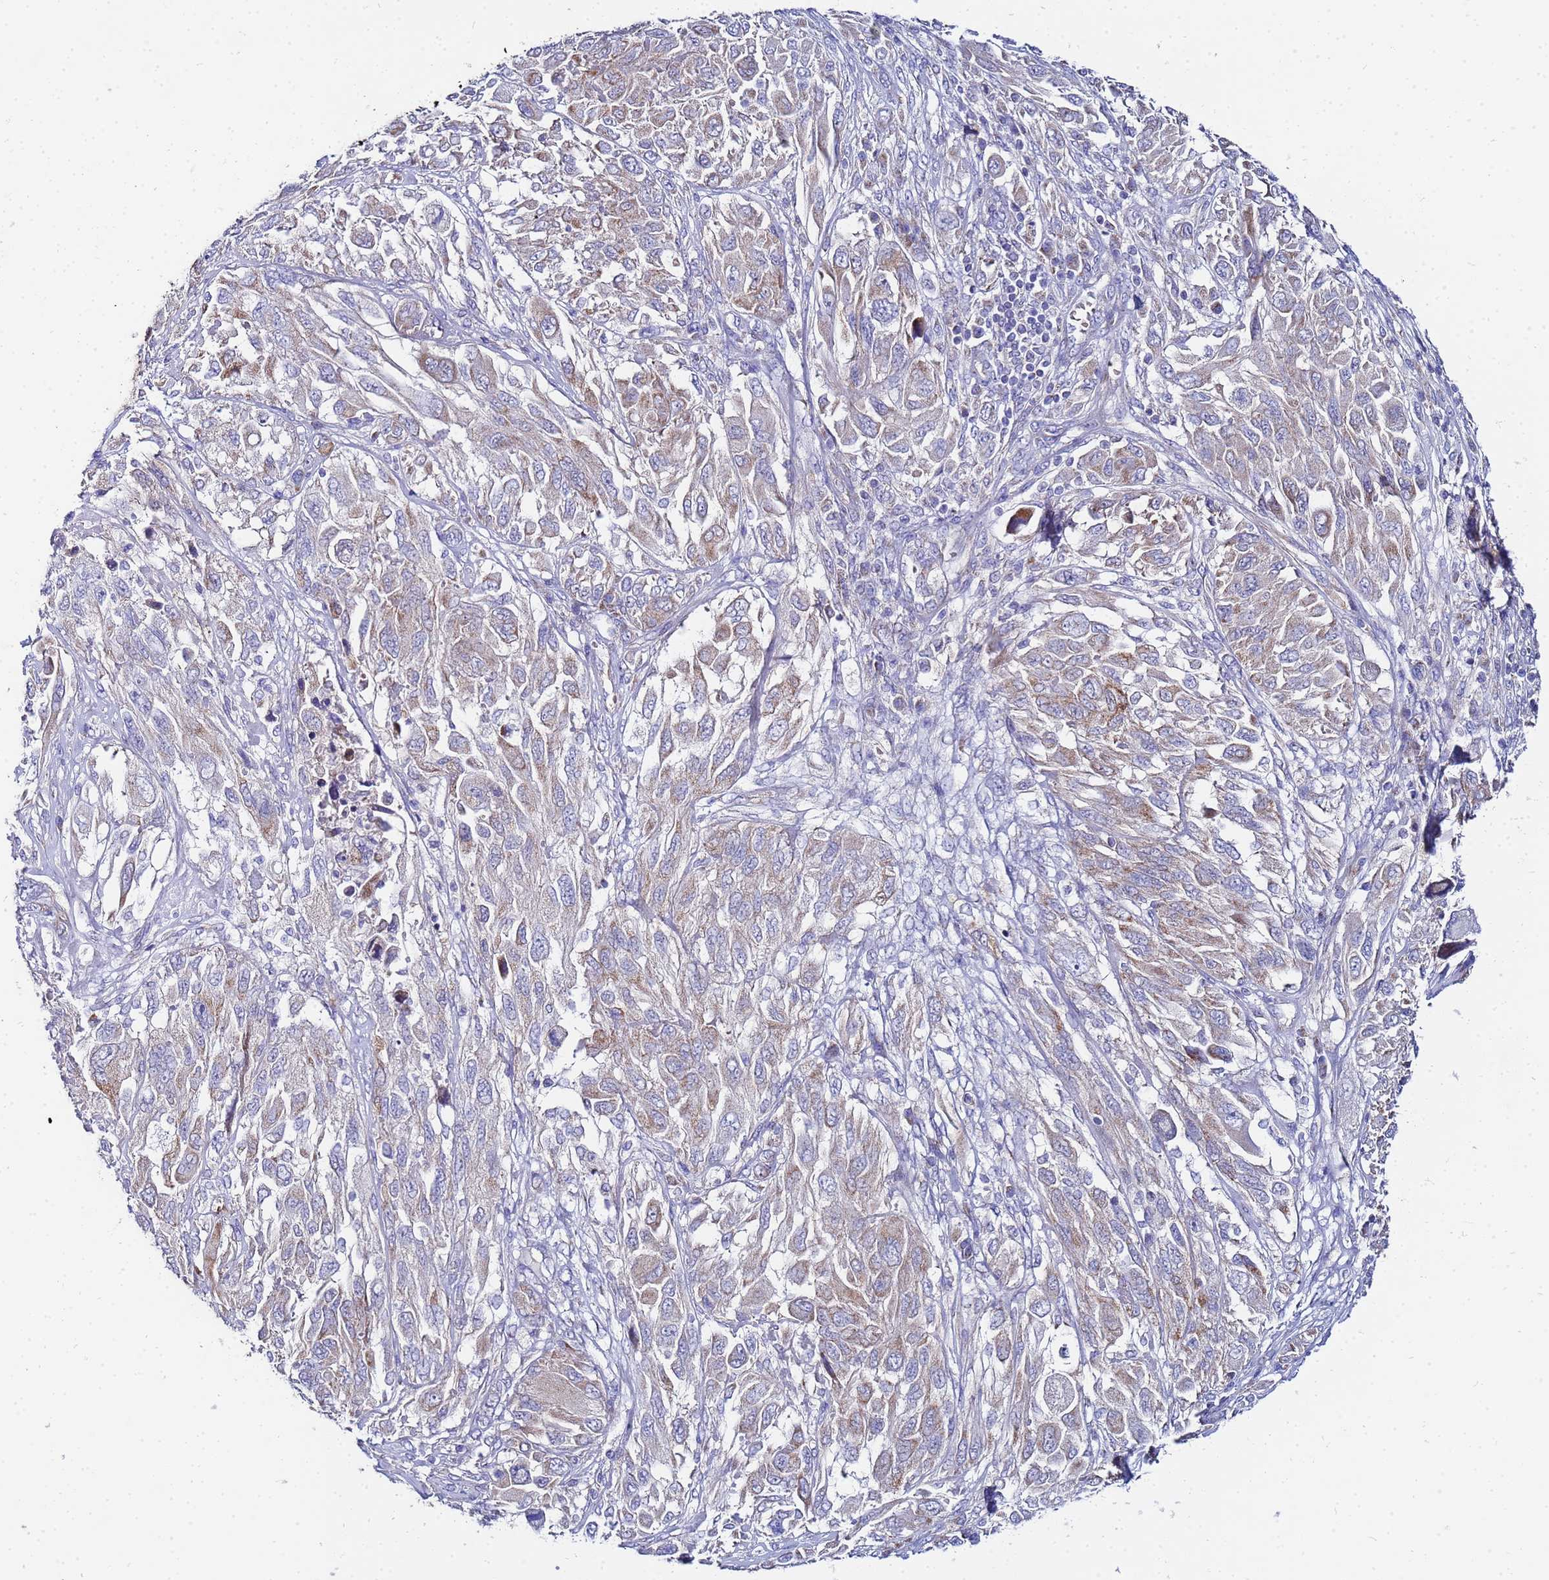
{"staining": {"intensity": "weak", "quantity": "25%-75%", "location": "cytoplasmic/membranous"}, "tissue": "melanoma", "cell_type": "Tumor cells", "image_type": "cancer", "snomed": [{"axis": "morphology", "description": "Malignant melanoma, NOS"}, {"axis": "topography", "description": "Skin"}], "caption": "Malignant melanoma stained with DAB immunohistochemistry (IHC) shows low levels of weak cytoplasmic/membranous staining in approximately 25%-75% of tumor cells.", "gene": "FAHD2A", "patient": {"sex": "female", "age": 91}}